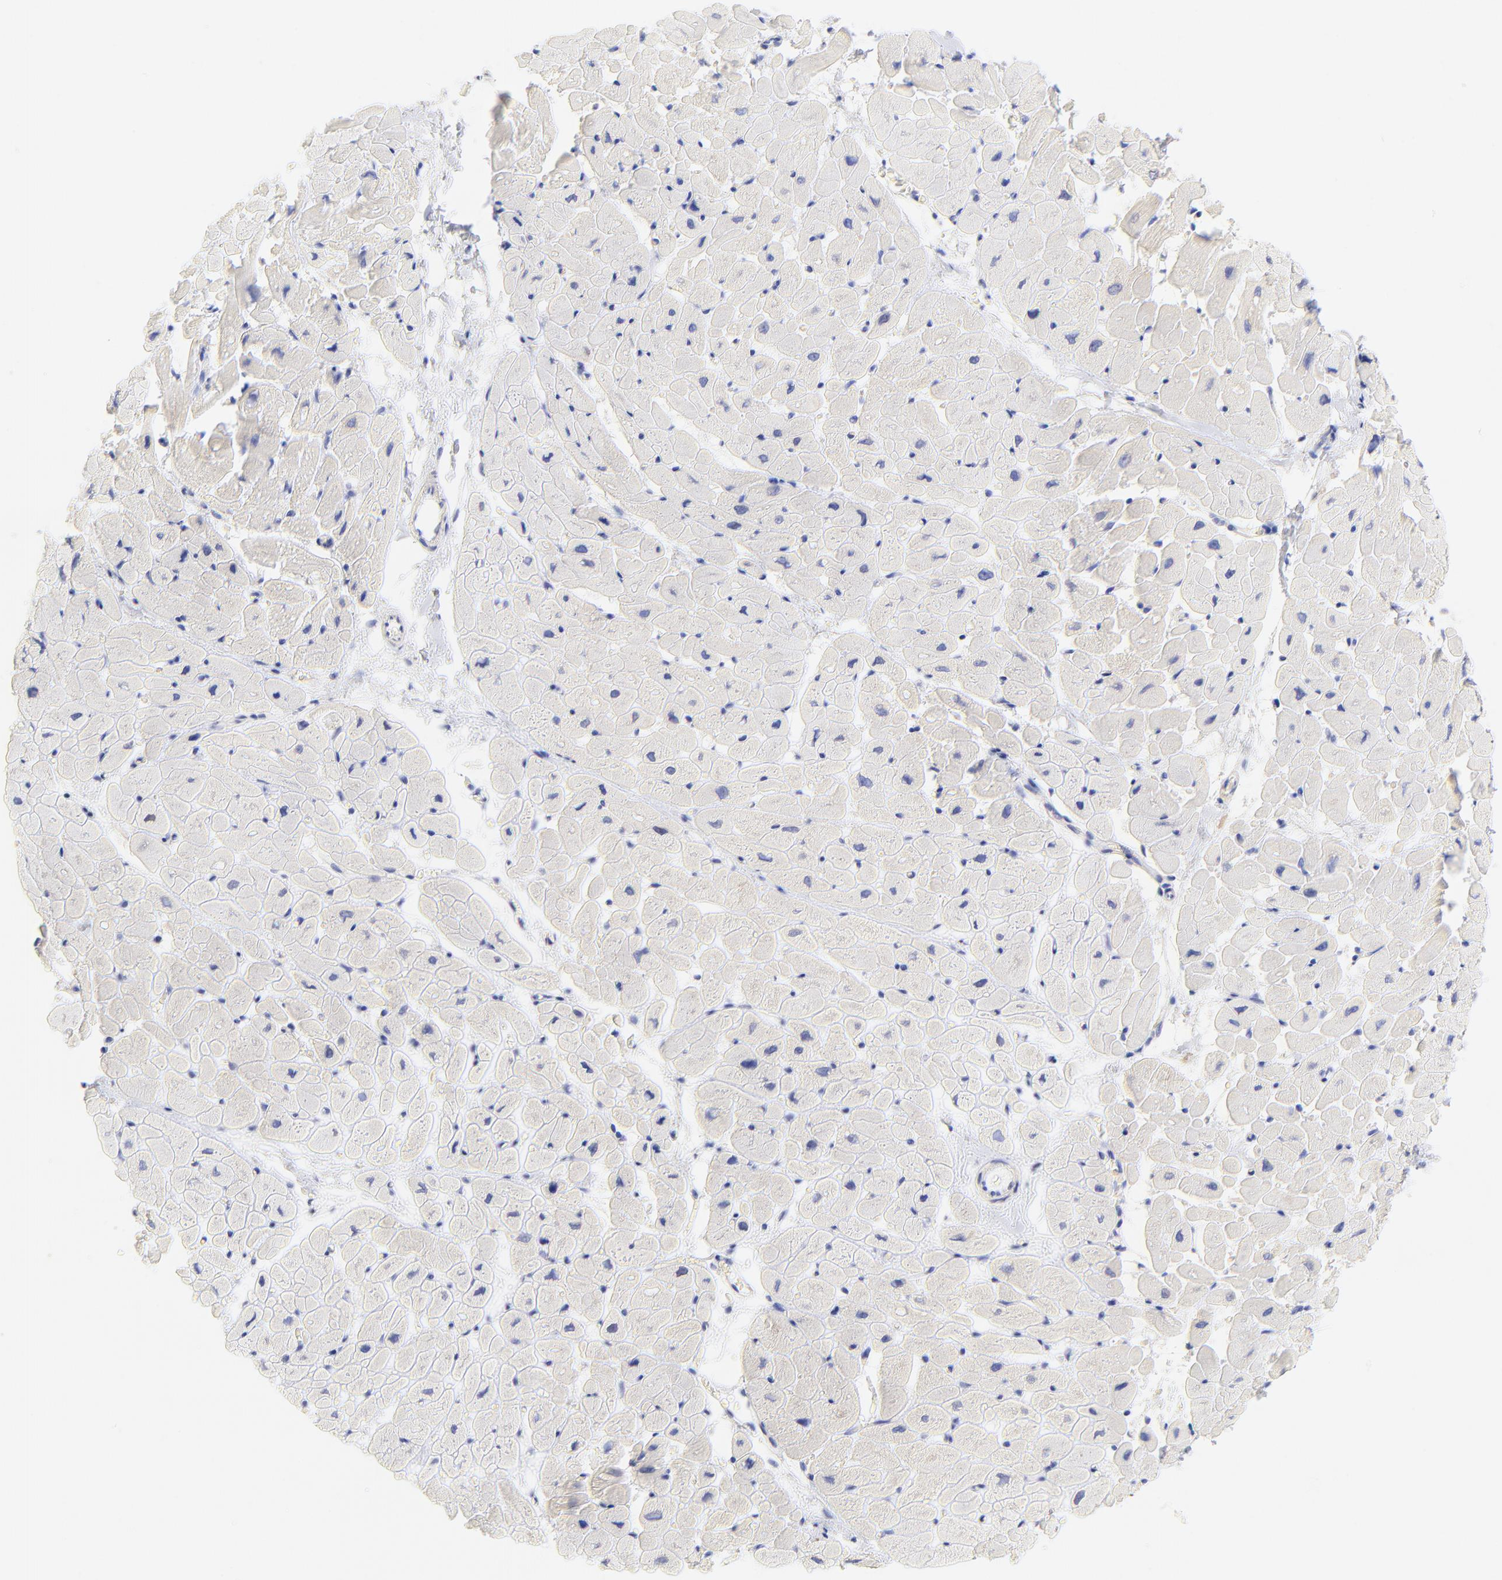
{"staining": {"intensity": "negative", "quantity": "none", "location": "none"}, "tissue": "heart muscle", "cell_type": "Cardiomyocytes", "image_type": "normal", "snomed": [{"axis": "morphology", "description": "Normal tissue, NOS"}, {"axis": "topography", "description": "Heart"}], "caption": "Immunohistochemistry (IHC) image of benign heart muscle: human heart muscle stained with DAB demonstrates no significant protein staining in cardiomyocytes. The staining was performed using DAB (3,3'-diaminobenzidine) to visualize the protein expression in brown, while the nuclei were stained in blue with hematoxylin (Magnification: 20x).", "gene": "EBP", "patient": {"sex": "male", "age": 45}}